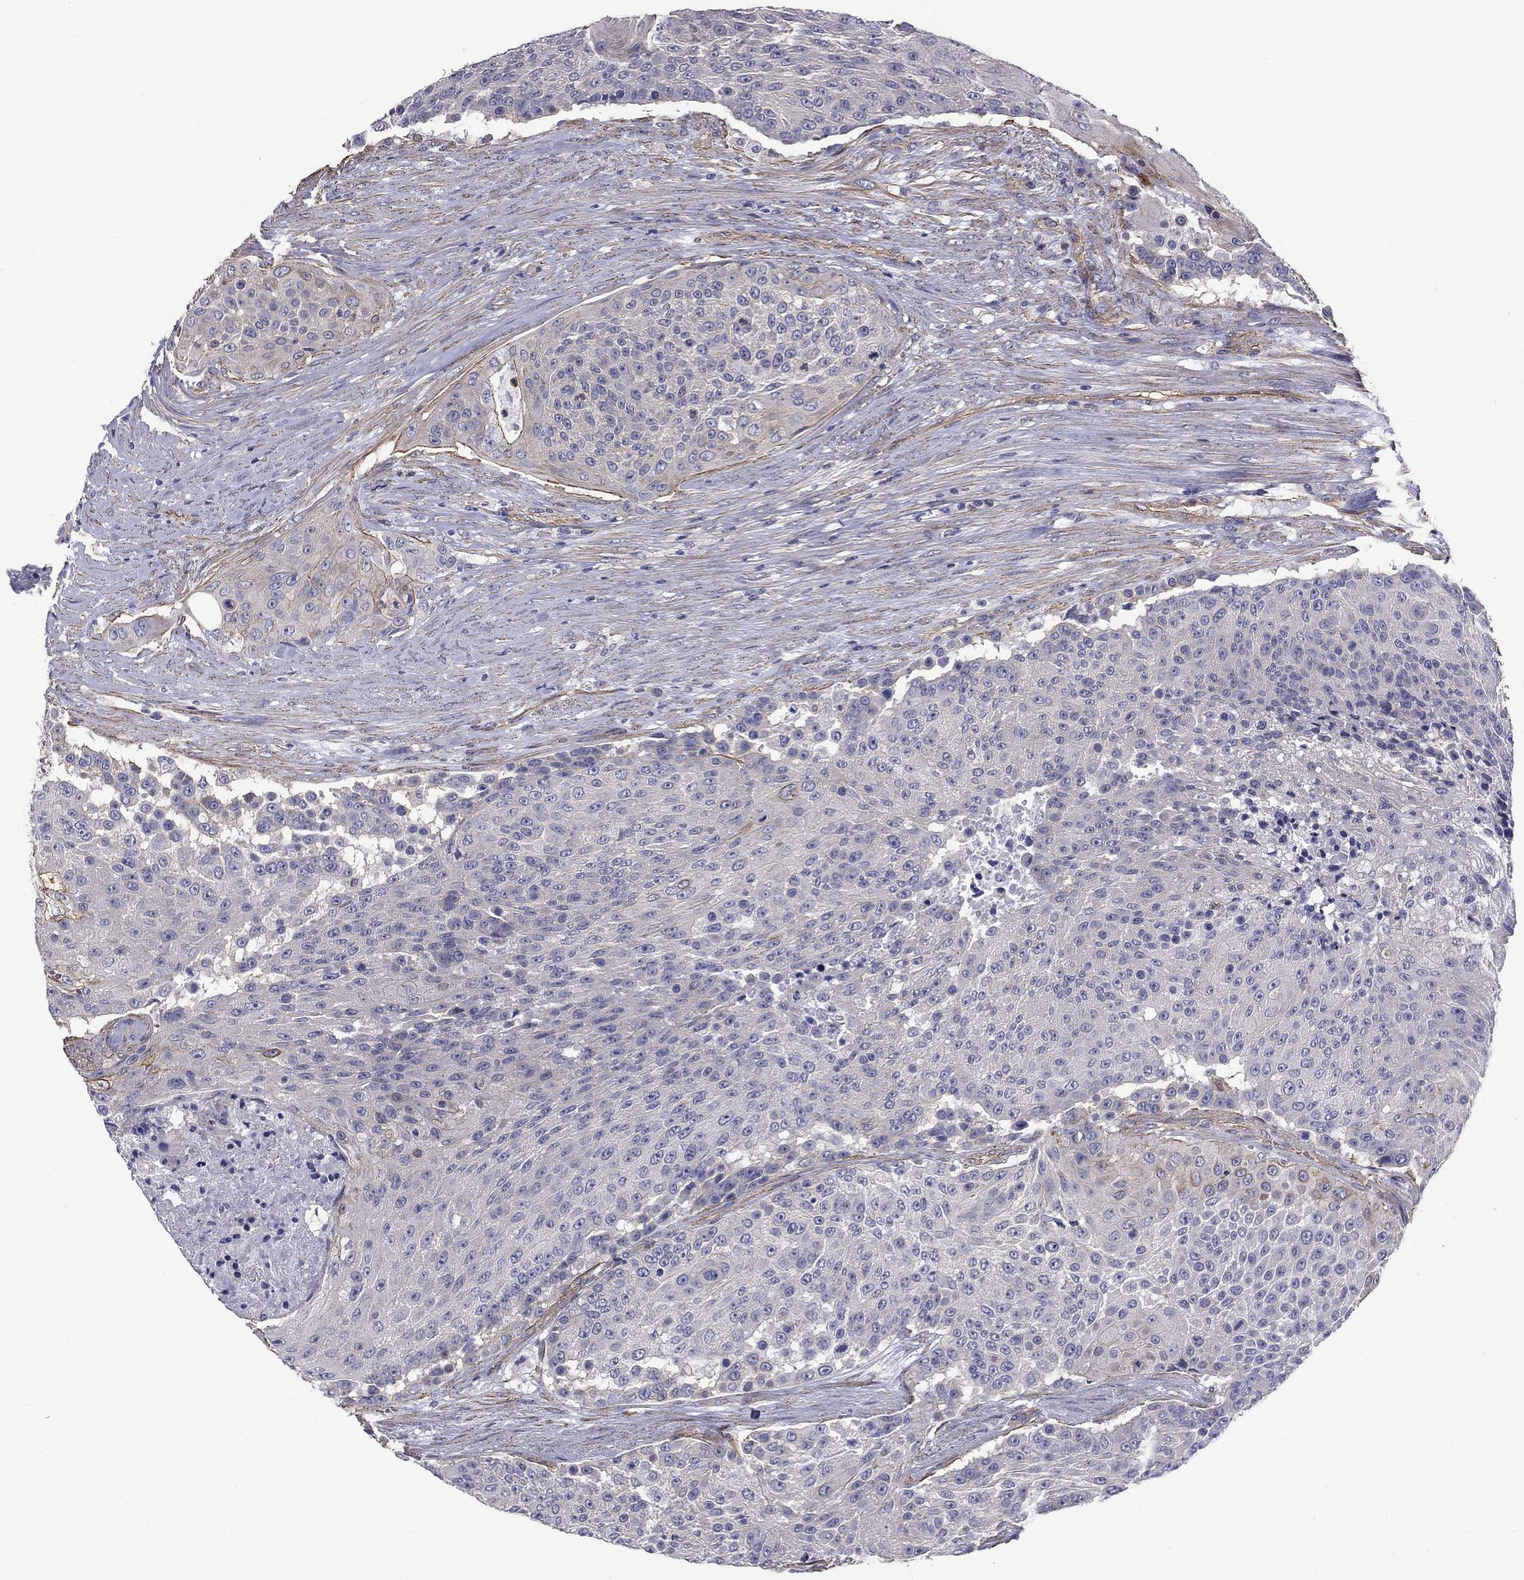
{"staining": {"intensity": "negative", "quantity": "none", "location": "none"}, "tissue": "urothelial cancer", "cell_type": "Tumor cells", "image_type": "cancer", "snomed": [{"axis": "morphology", "description": "Urothelial carcinoma, High grade"}, {"axis": "topography", "description": "Urinary bladder"}], "caption": "High power microscopy histopathology image of an immunohistochemistry micrograph of high-grade urothelial carcinoma, revealing no significant positivity in tumor cells. Nuclei are stained in blue.", "gene": "TCHH", "patient": {"sex": "female", "age": 63}}